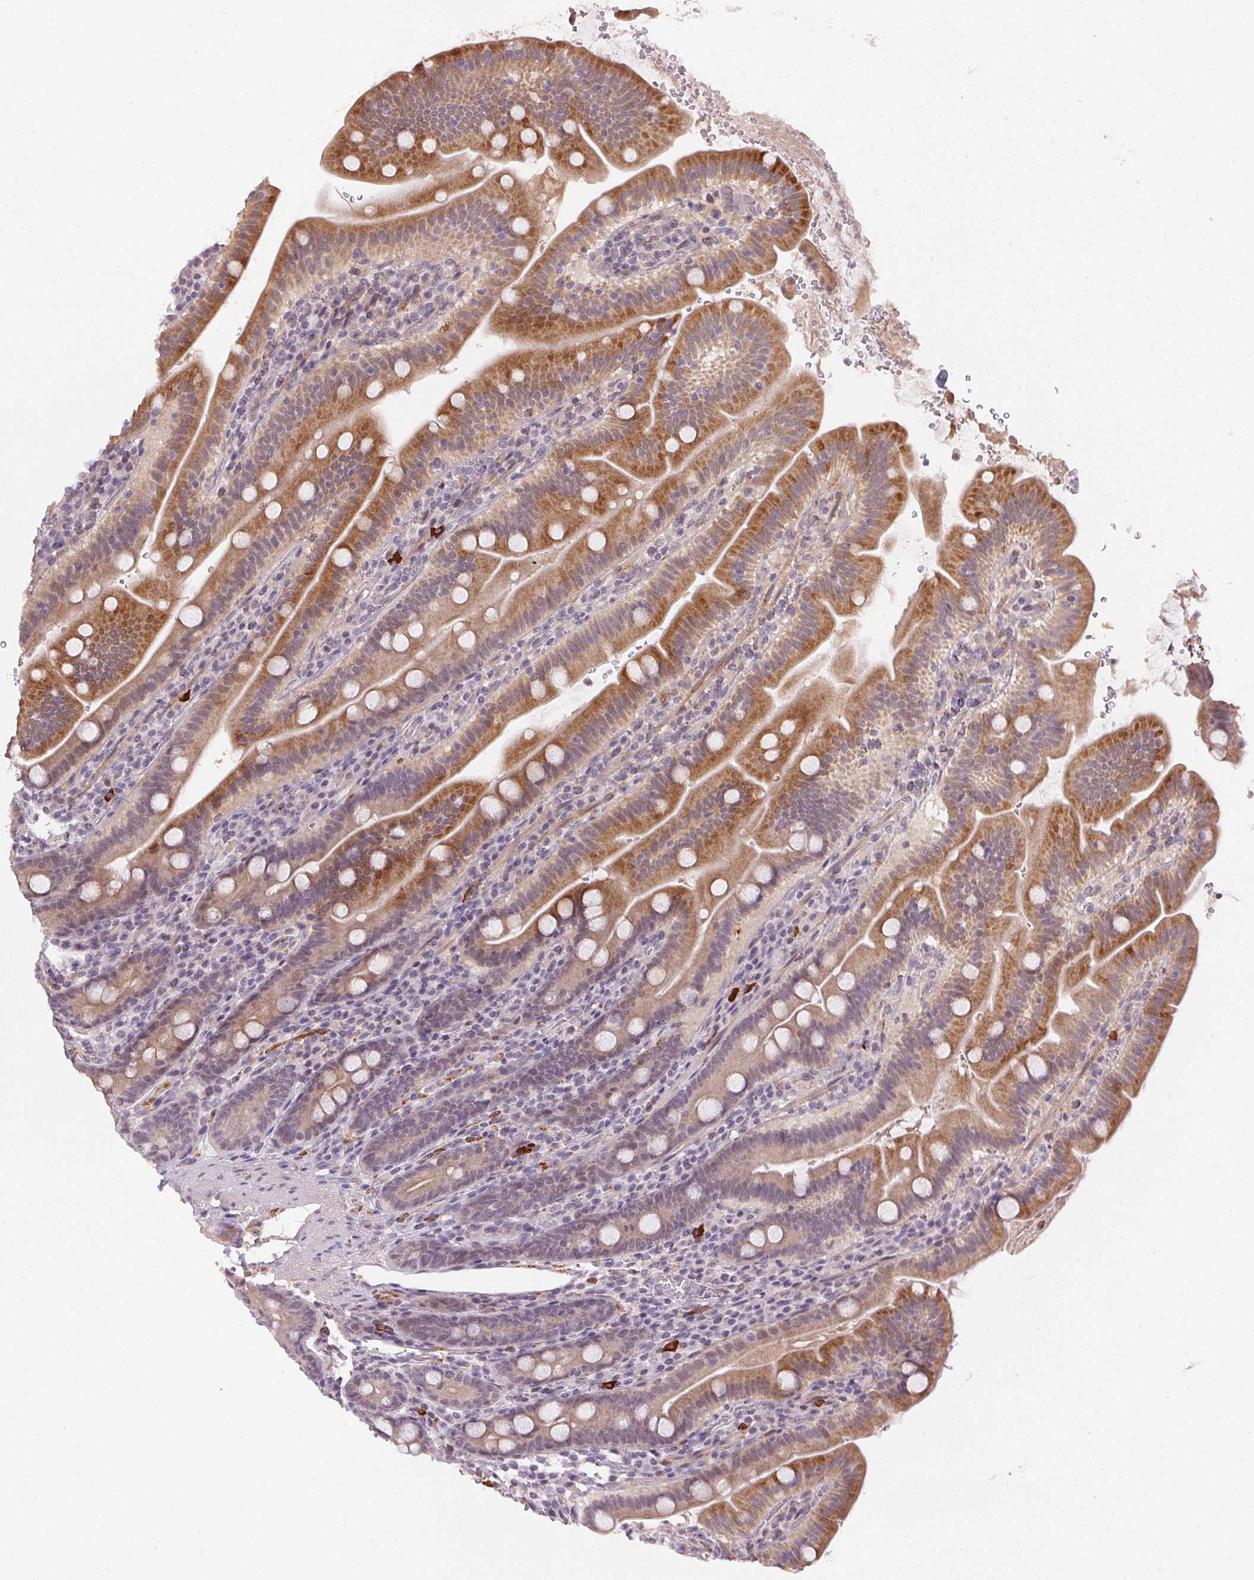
{"staining": {"intensity": "moderate", "quantity": ">75%", "location": "cytoplasmic/membranous"}, "tissue": "small intestine", "cell_type": "Glandular cells", "image_type": "normal", "snomed": [{"axis": "morphology", "description": "Normal tissue, NOS"}, {"axis": "topography", "description": "Small intestine"}], "caption": "Immunohistochemical staining of benign small intestine shows medium levels of moderate cytoplasmic/membranous positivity in about >75% of glandular cells.", "gene": "CFAP92", "patient": {"sex": "male", "age": 26}}